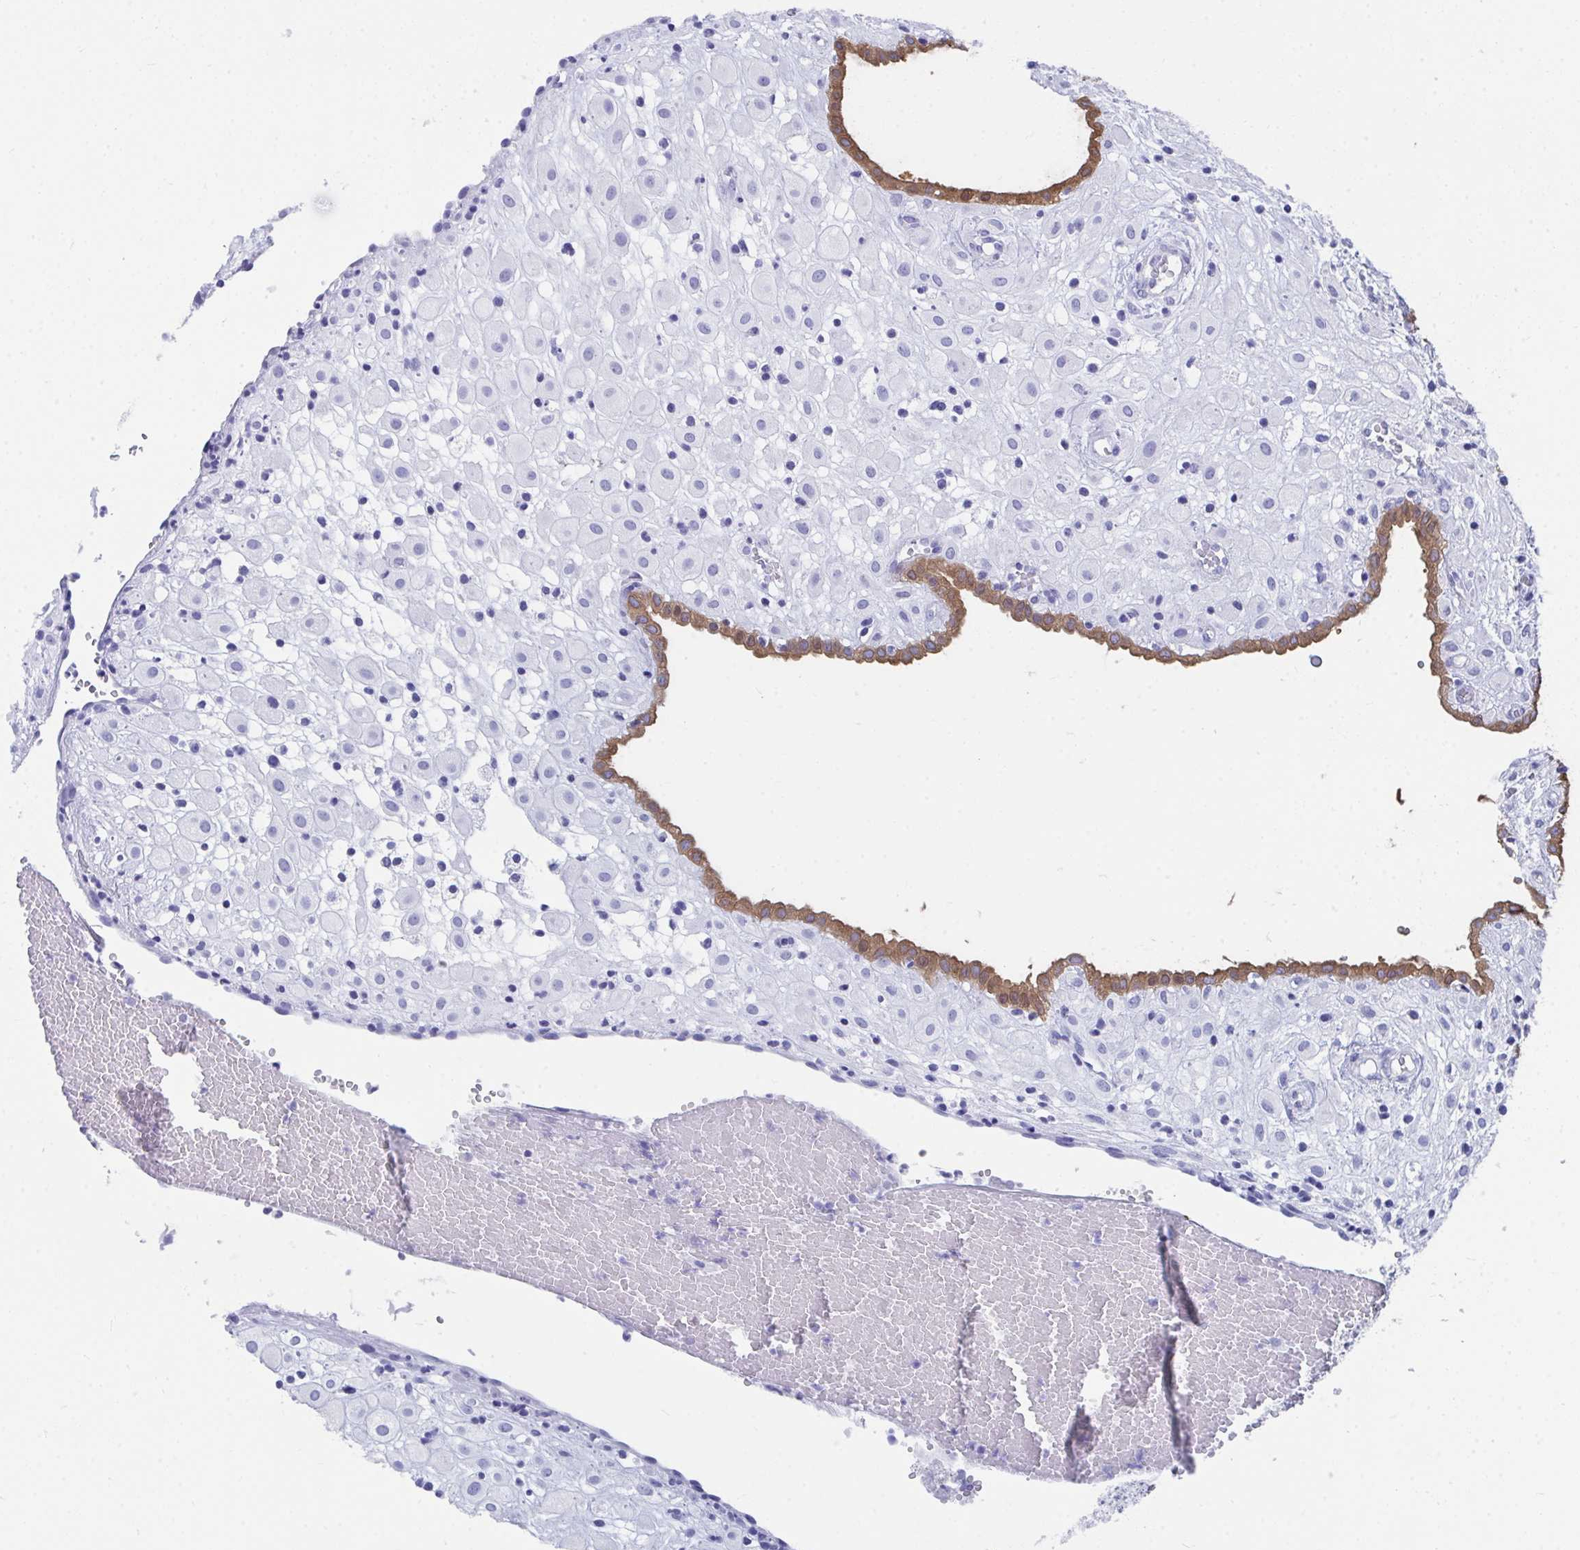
{"staining": {"intensity": "negative", "quantity": "none", "location": "none"}, "tissue": "placenta", "cell_type": "Decidual cells", "image_type": "normal", "snomed": [{"axis": "morphology", "description": "Normal tissue, NOS"}, {"axis": "topography", "description": "Placenta"}], "caption": "High magnification brightfield microscopy of normal placenta stained with DAB (brown) and counterstained with hematoxylin (blue): decidual cells show no significant expression.", "gene": "HGD", "patient": {"sex": "female", "age": 24}}